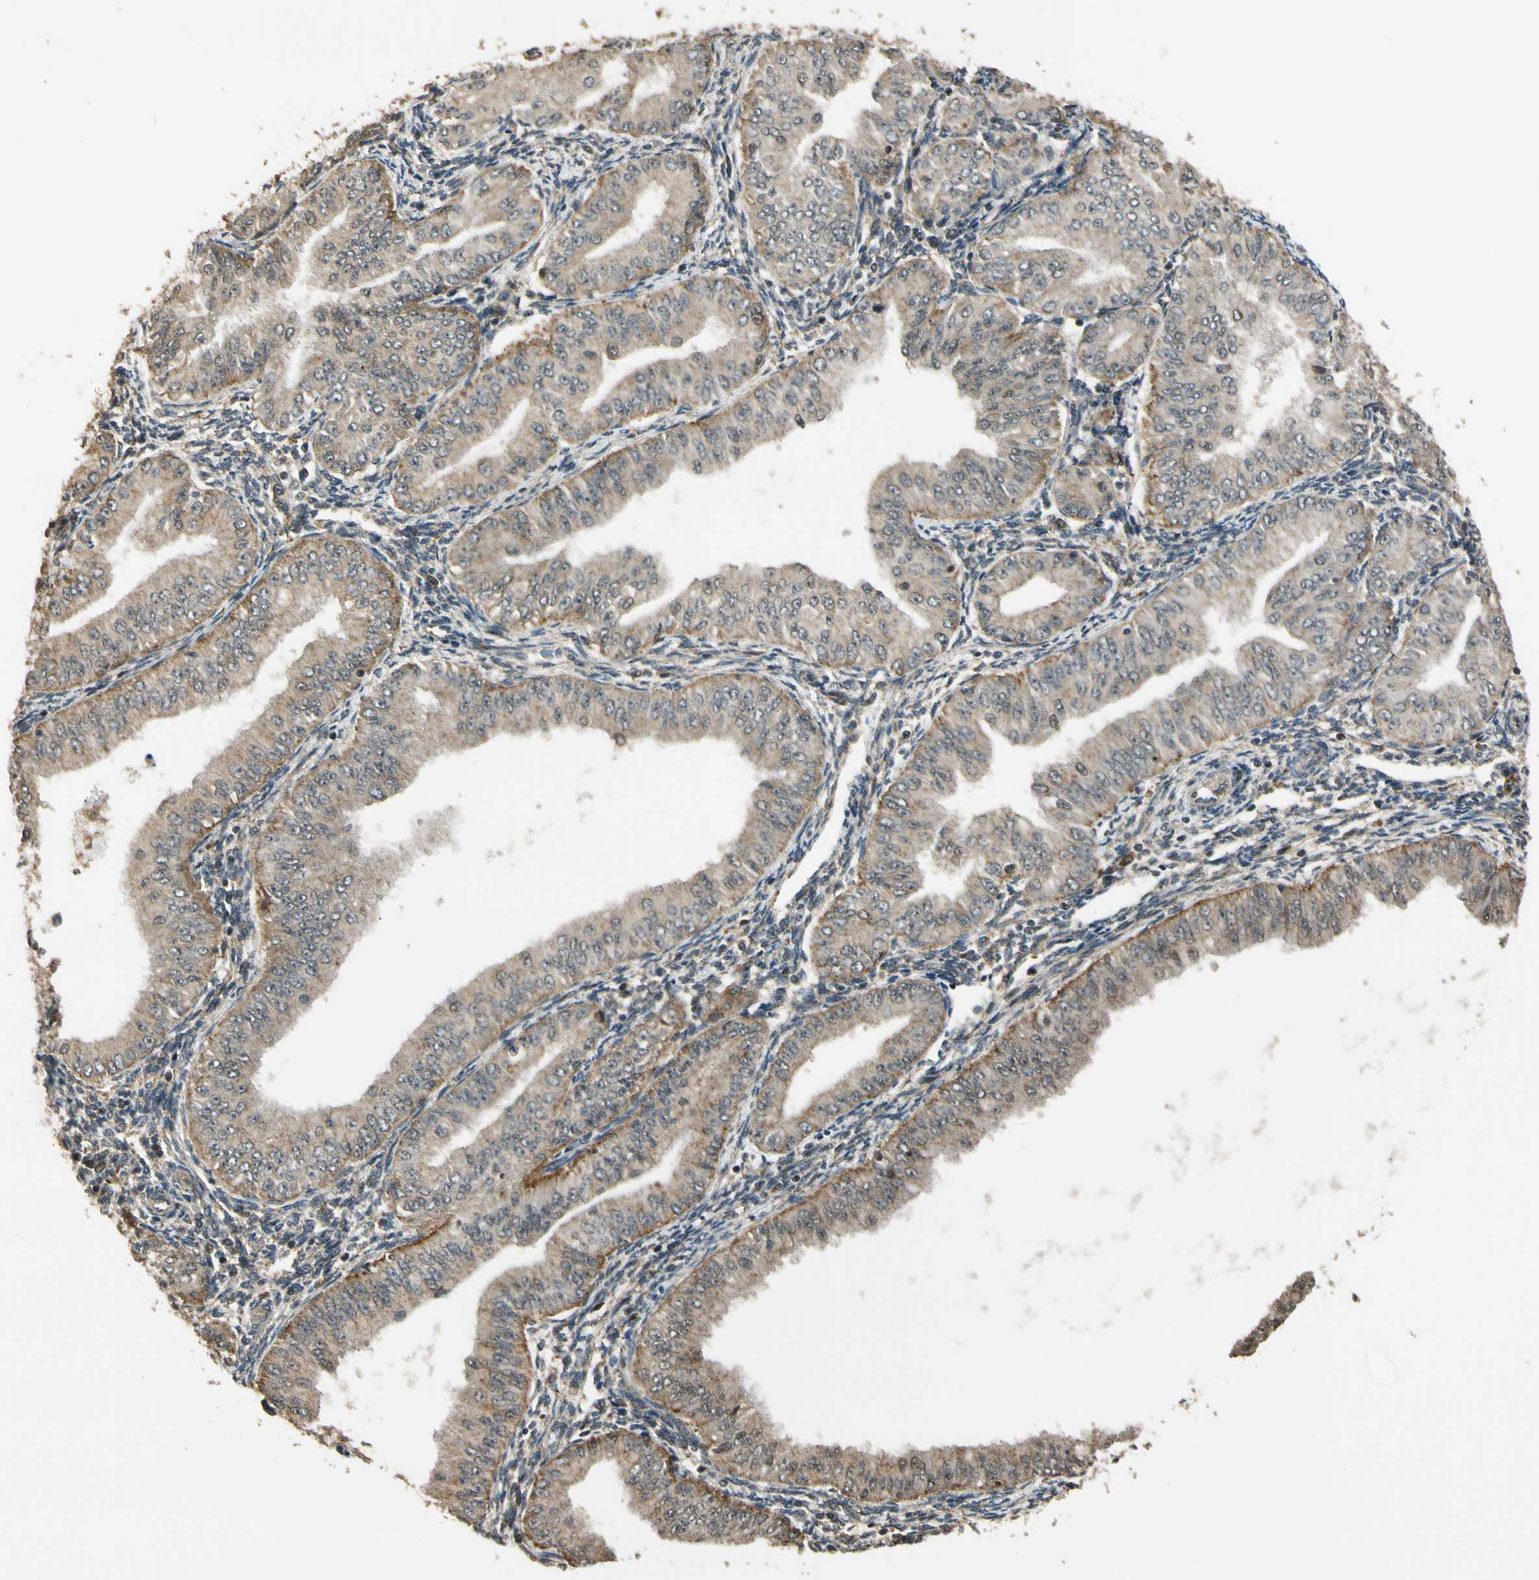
{"staining": {"intensity": "moderate", "quantity": "25%-75%", "location": "cytoplasmic/membranous"}, "tissue": "endometrial cancer", "cell_type": "Tumor cells", "image_type": "cancer", "snomed": [{"axis": "morphology", "description": "Normal tissue, NOS"}, {"axis": "morphology", "description": "Adenocarcinoma, NOS"}, {"axis": "topography", "description": "Endometrium"}], "caption": "Endometrial cancer stained with DAB (3,3'-diaminobenzidine) IHC demonstrates medium levels of moderate cytoplasmic/membranous positivity in about 25%-75% of tumor cells.", "gene": "LAMTOR1", "patient": {"sex": "female", "age": 53}}